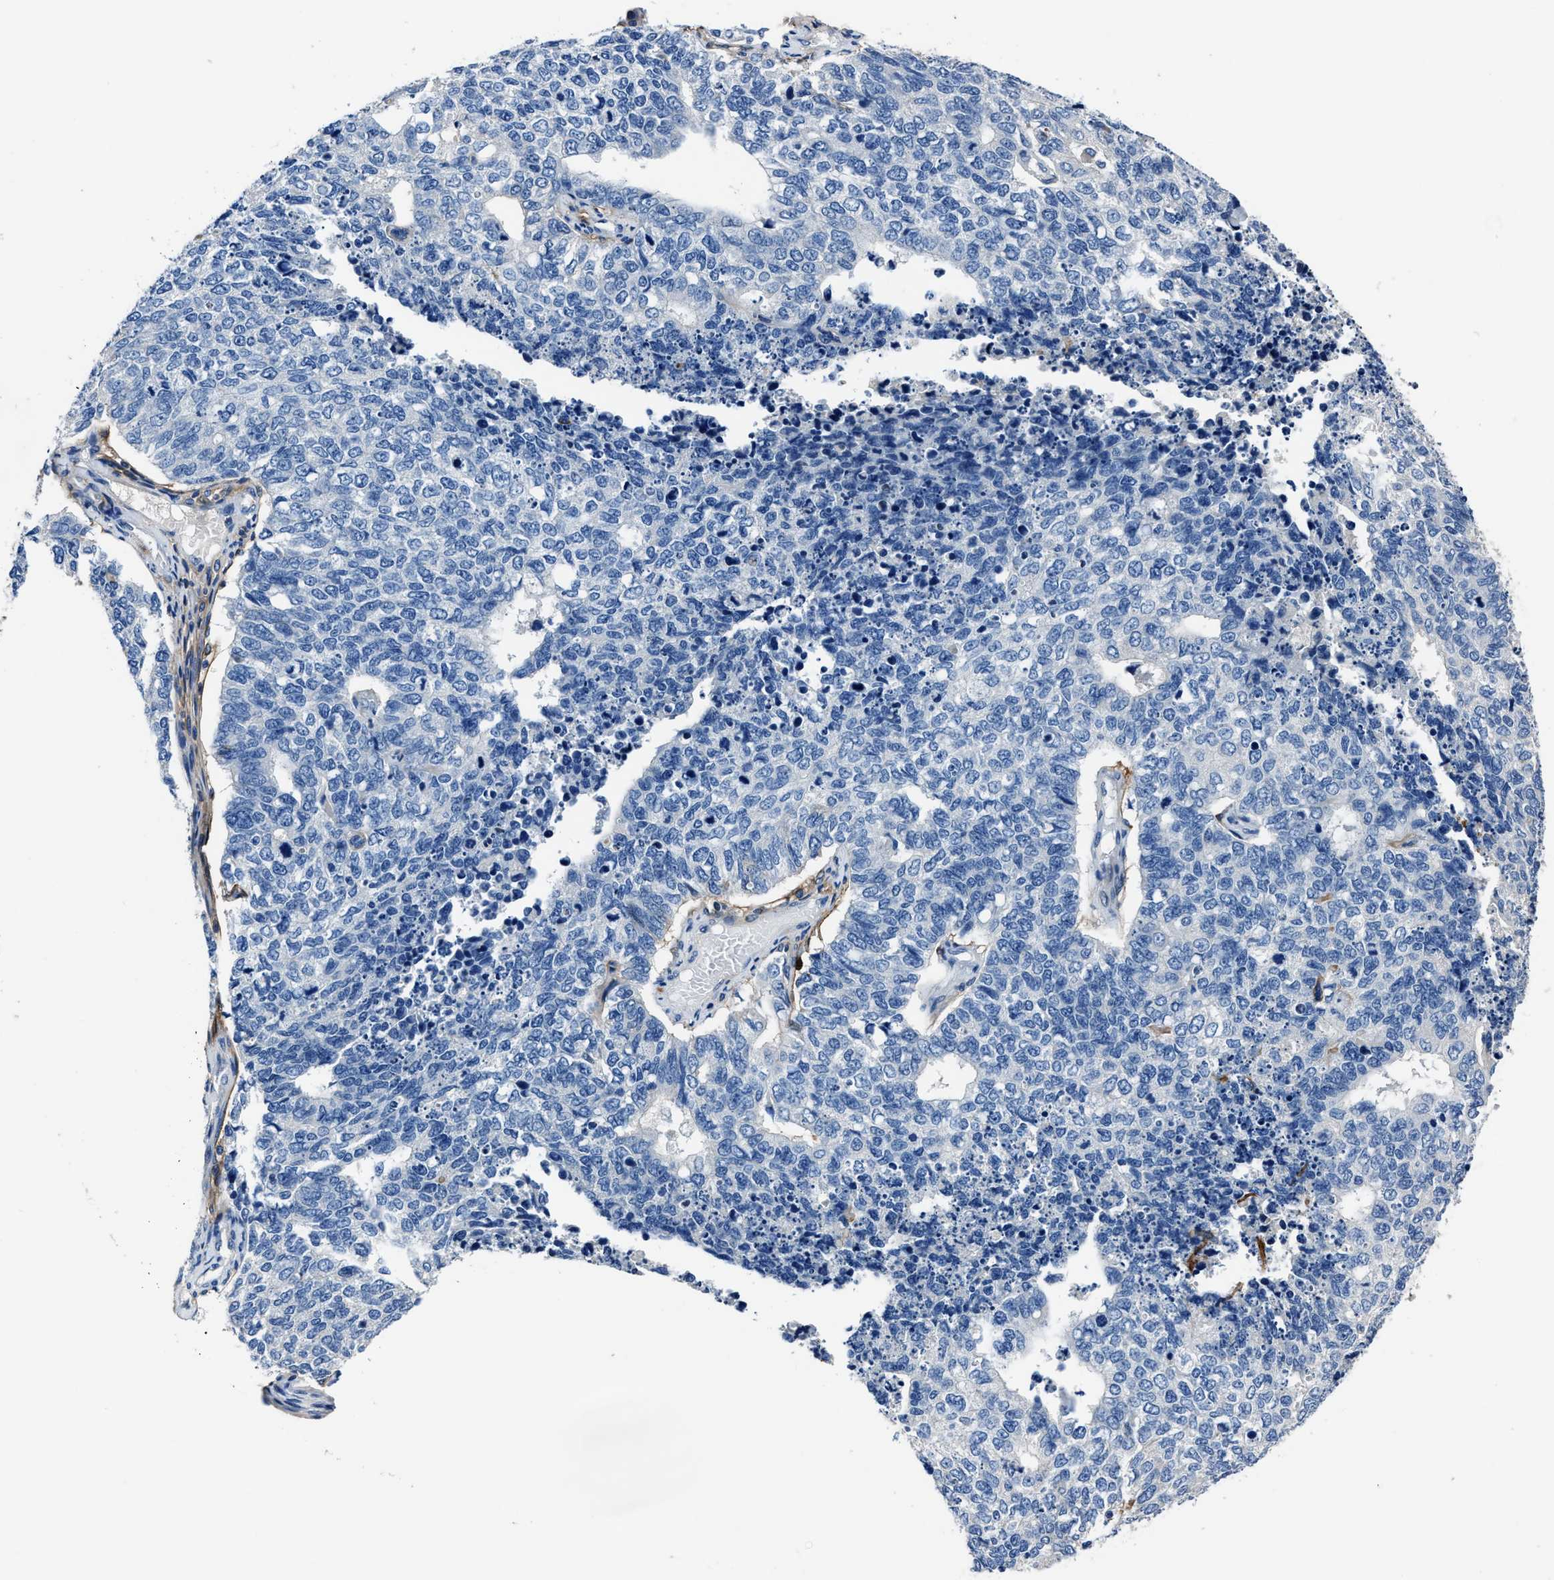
{"staining": {"intensity": "negative", "quantity": "none", "location": "none"}, "tissue": "cervical cancer", "cell_type": "Tumor cells", "image_type": "cancer", "snomed": [{"axis": "morphology", "description": "Squamous cell carcinoma, NOS"}, {"axis": "topography", "description": "Cervix"}], "caption": "The immunohistochemistry micrograph has no significant expression in tumor cells of cervical cancer tissue.", "gene": "FGL2", "patient": {"sex": "female", "age": 63}}